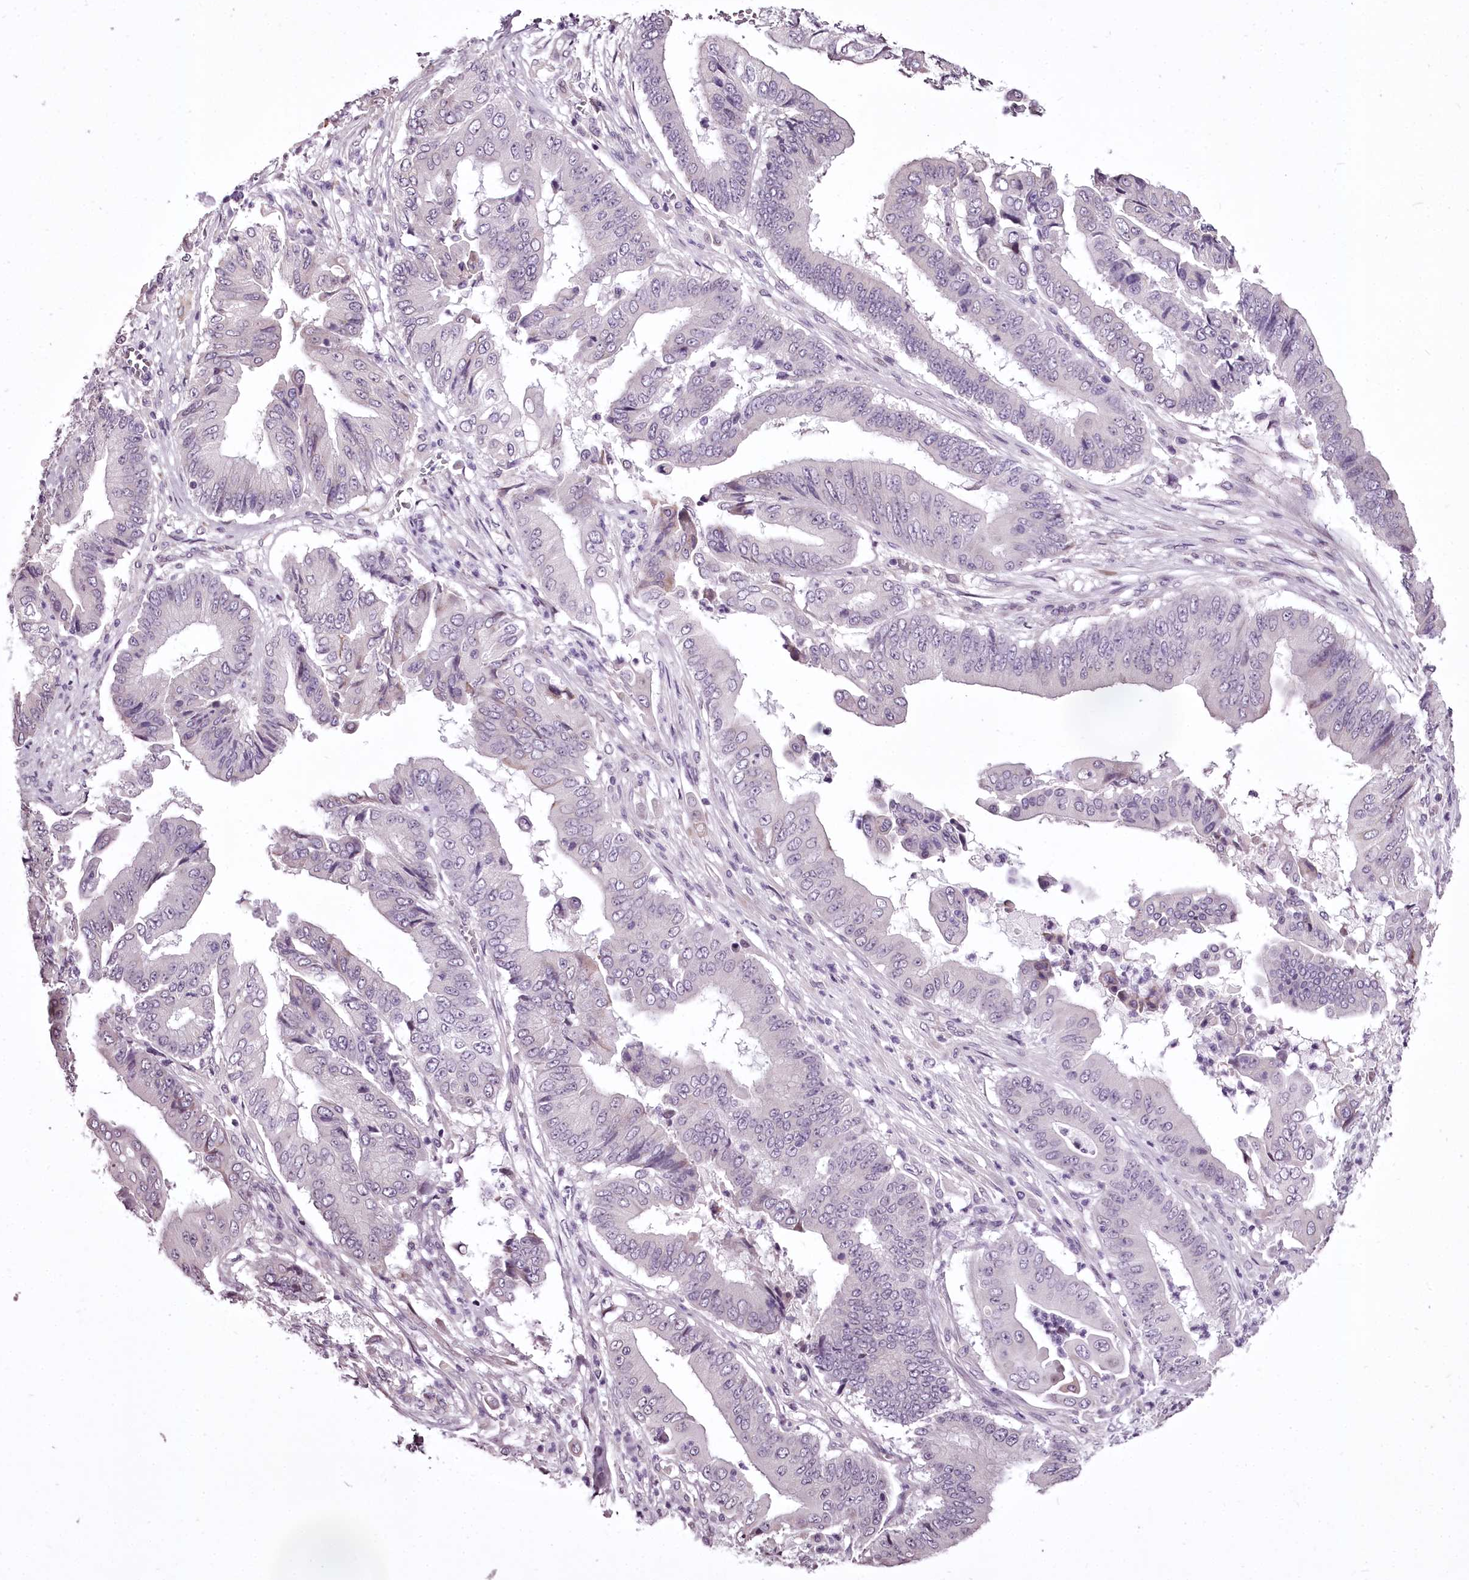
{"staining": {"intensity": "negative", "quantity": "none", "location": "none"}, "tissue": "pancreatic cancer", "cell_type": "Tumor cells", "image_type": "cancer", "snomed": [{"axis": "morphology", "description": "Adenocarcinoma, NOS"}, {"axis": "topography", "description": "Pancreas"}], "caption": "There is no significant positivity in tumor cells of adenocarcinoma (pancreatic). (Brightfield microscopy of DAB (3,3'-diaminobenzidine) IHC at high magnification).", "gene": "C1orf56", "patient": {"sex": "female", "age": 77}}